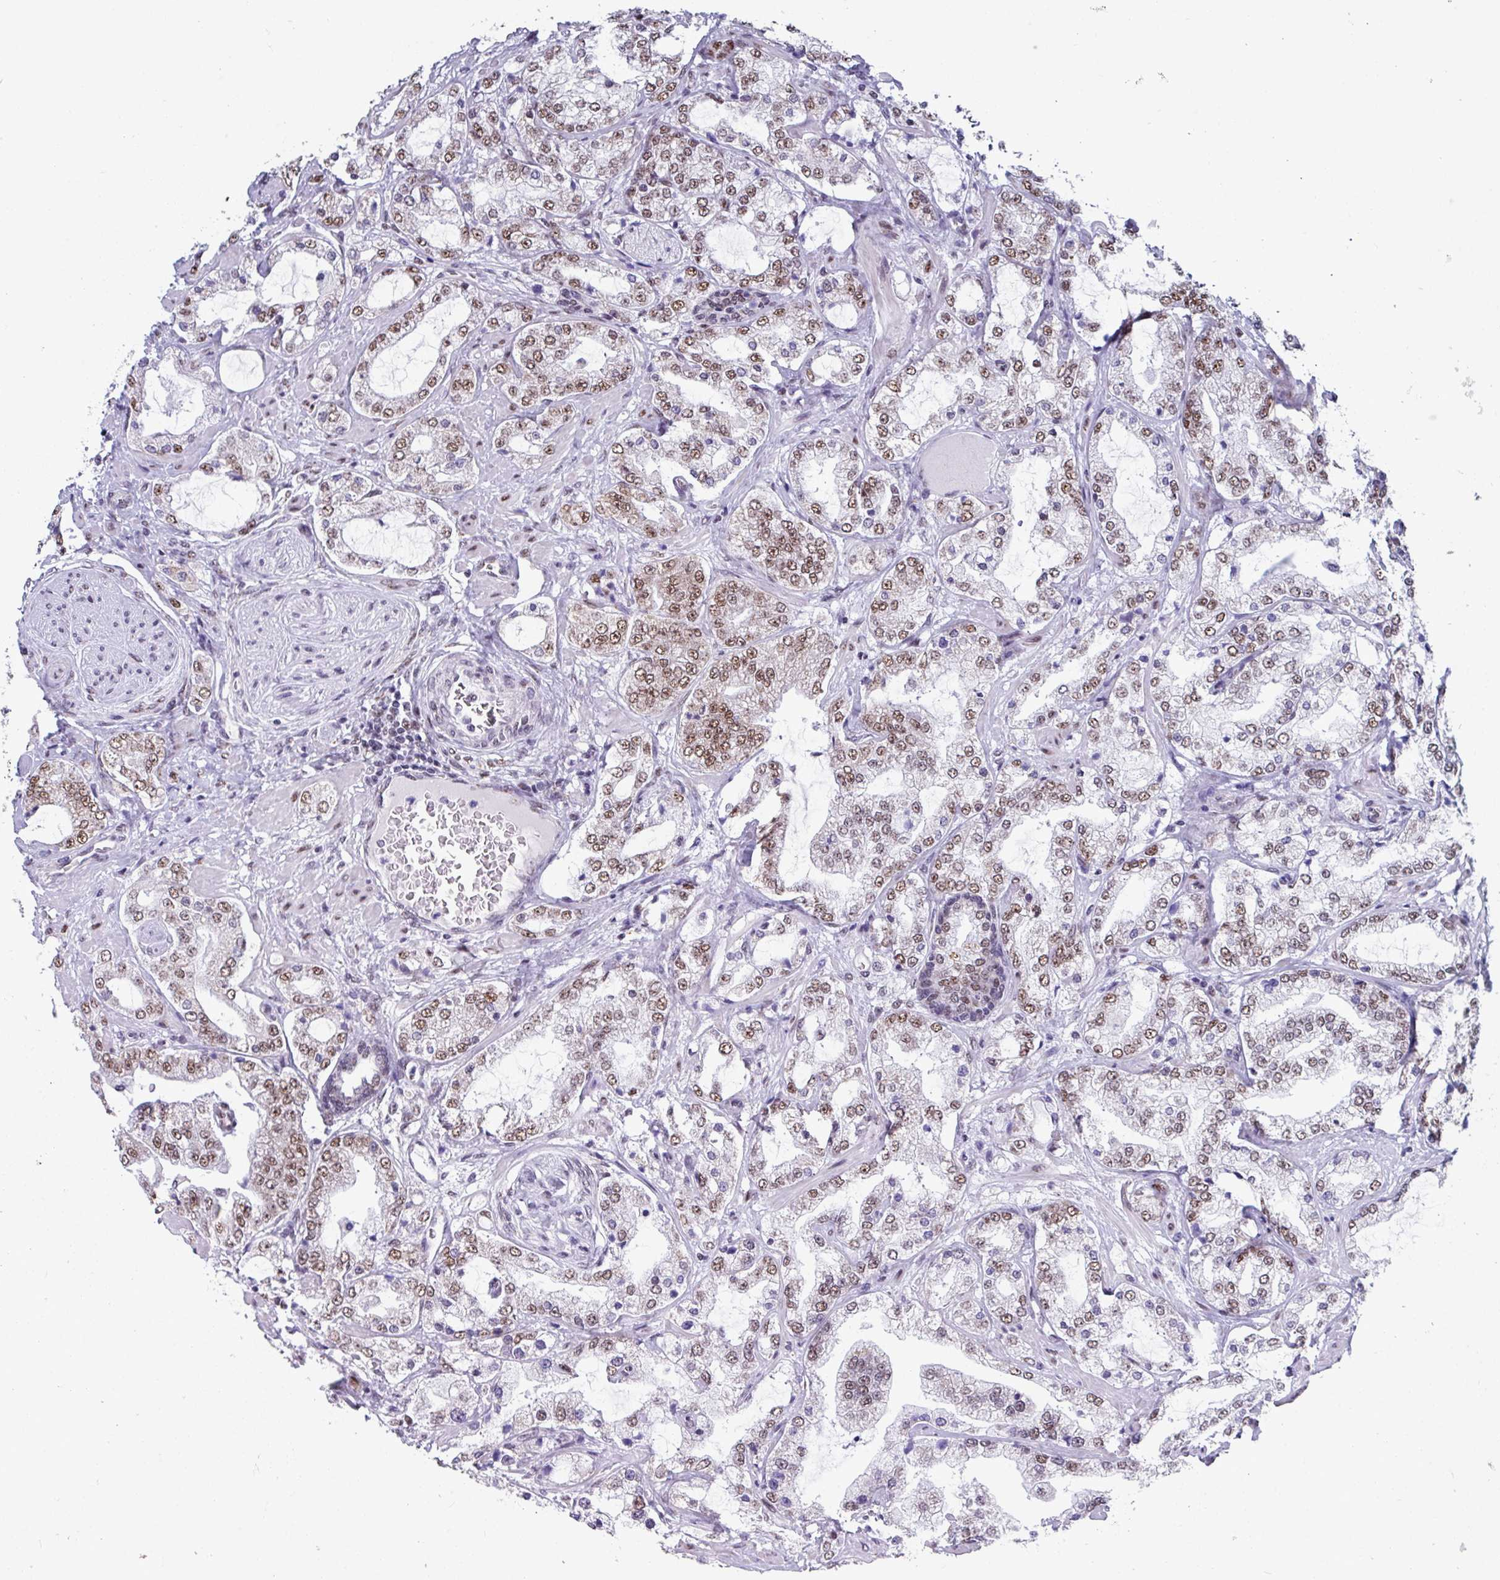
{"staining": {"intensity": "moderate", "quantity": "25%-75%", "location": "nuclear"}, "tissue": "prostate cancer", "cell_type": "Tumor cells", "image_type": "cancer", "snomed": [{"axis": "morphology", "description": "Adenocarcinoma, High grade"}, {"axis": "topography", "description": "Prostate"}], "caption": "Moderate nuclear protein staining is present in approximately 25%-75% of tumor cells in prostate high-grade adenocarcinoma. The staining was performed using DAB to visualize the protein expression in brown, while the nuclei were stained in blue with hematoxylin (Magnification: 20x).", "gene": "PUF60", "patient": {"sex": "male", "age": 64}}